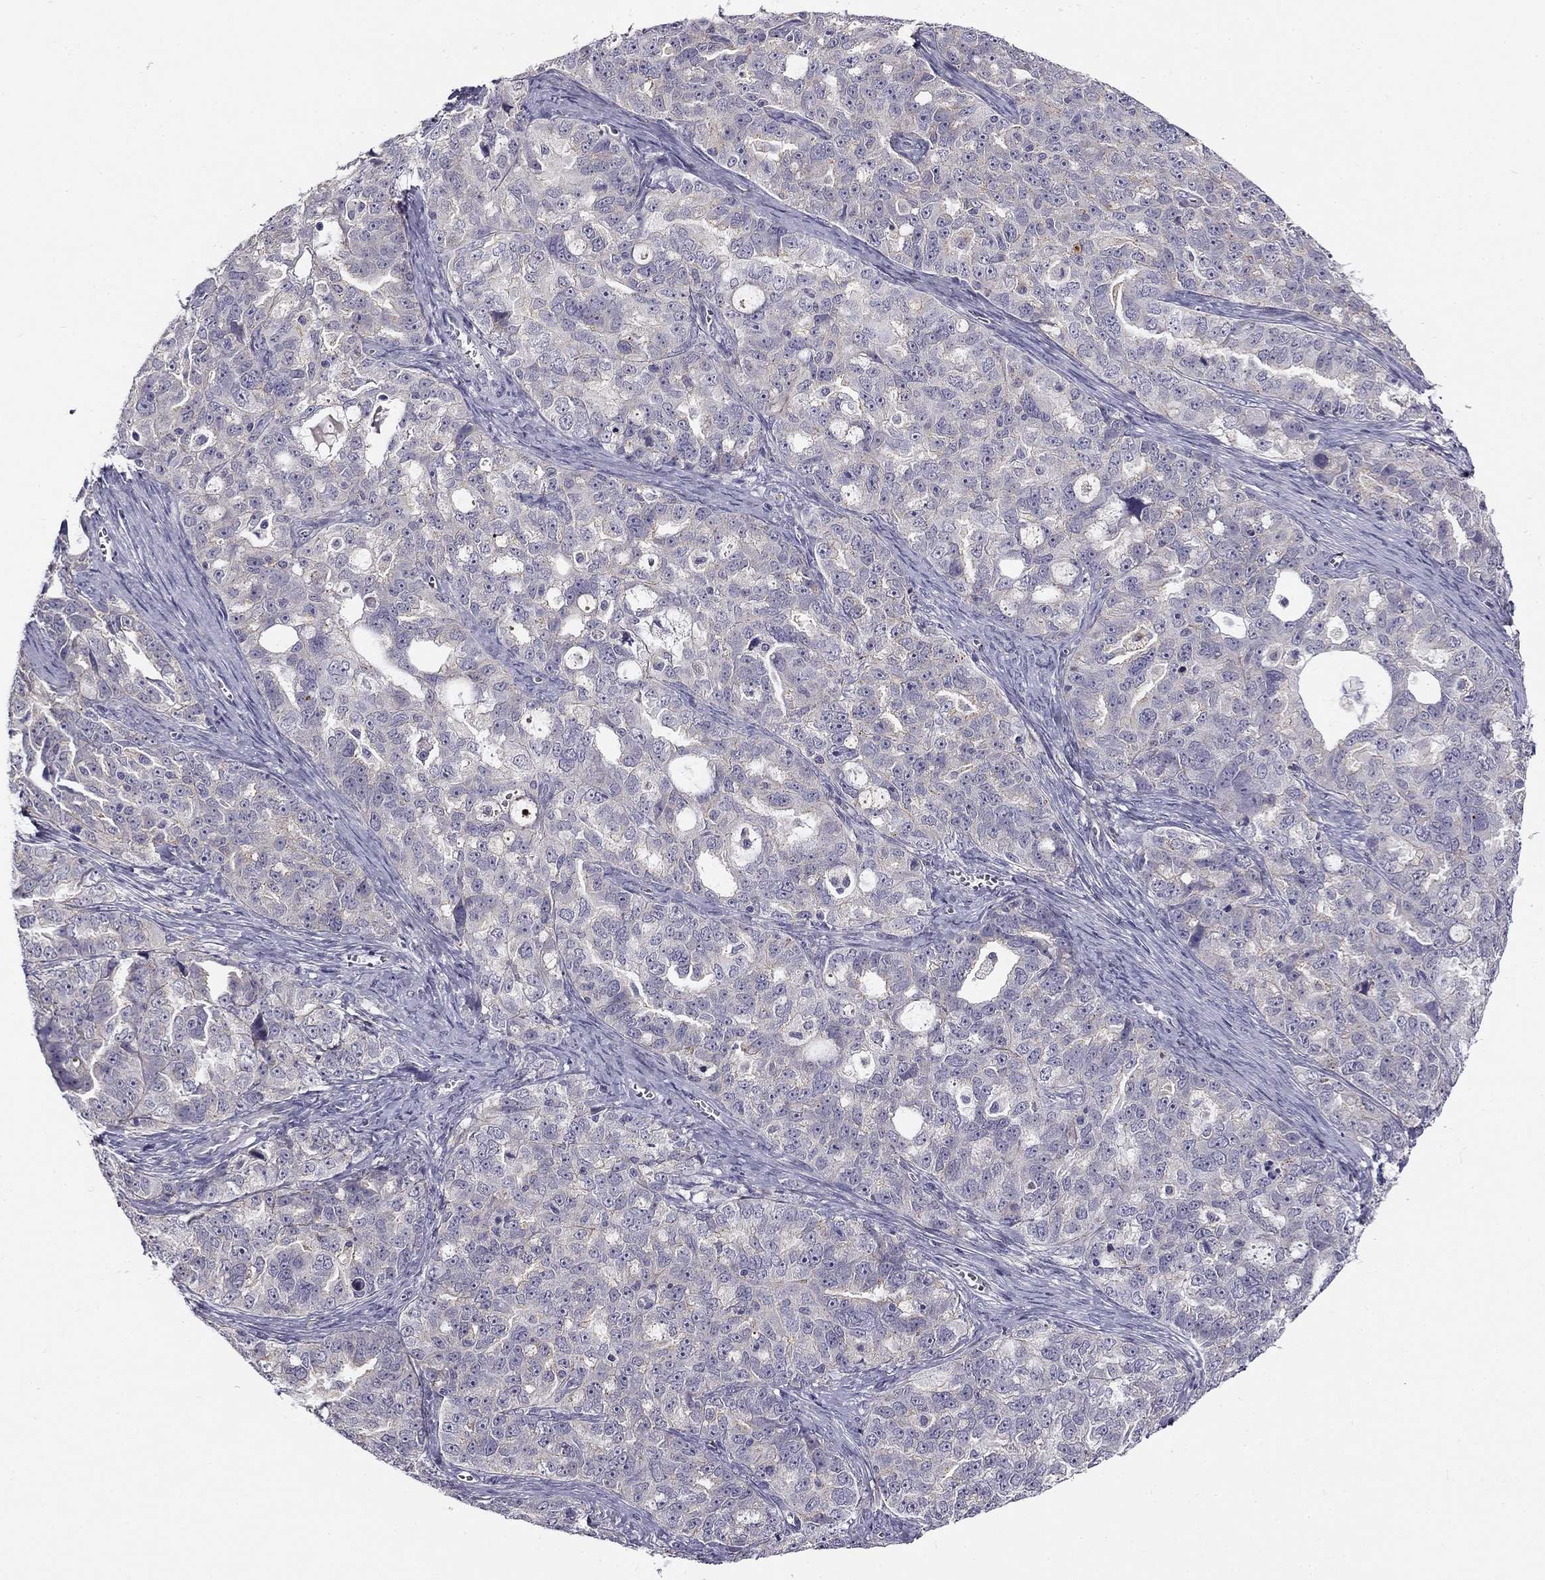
{"staining": {"intensity": "negative", "quantity": "none", "location": "none"}, "tissue": "ovarian cancer", "cell_type": "Tumor cells", "image_type": "cancer", "snomed": [{"axis": "morphology", "description": "Cystadenocarcinoma, serous, NOS"}, {"axis": "topography", "description": "Ovary"}], "caption": "Ovarian cancer (serous cystadenocarcinoma) was stained to show a protein in brown. There is no significant expression in tumor cells. The staining is performed using DAB (3,3'-diaminobenzidine) brown chromogen with nuclei counter-stained in using hematoxylin.", "gene": "CNR1", "patient": {"sex": "female", "age": 51}}